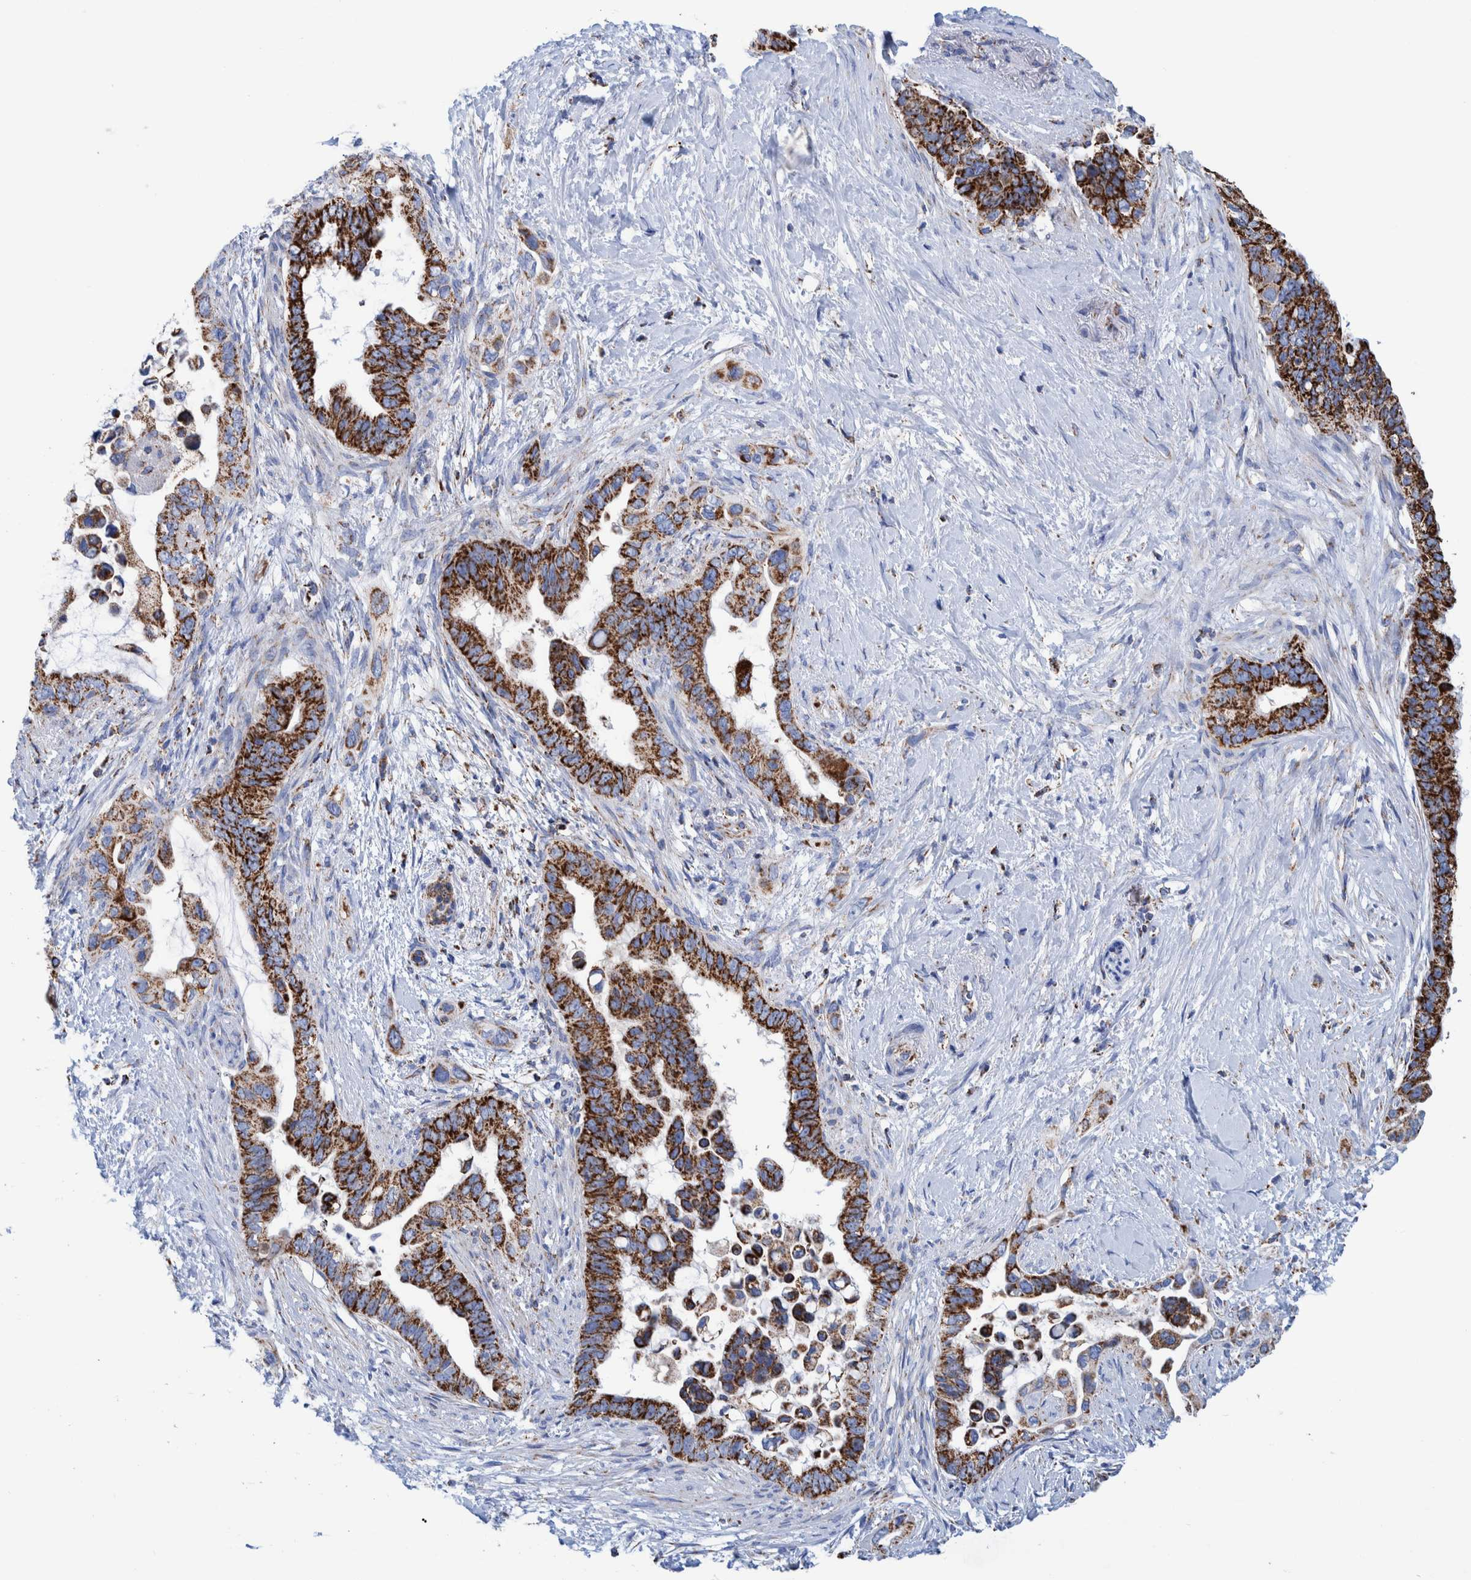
{"staining": {"intensity": "strong", "quantity": ">75%", "location": "cytoplasmic/membranous"}, "tissue": "pancreatic cancer", "cell_type": "Tumor cells", "image_type": "cancer", "snomed": [{"axis": "morphology", "description": "Adenocarcinoma, NOS"}, {"axis": "topography", "description": "Pancreas"}], "caption": "This is an image of IHC staining of pancreatic adenocarcinoma, which shows strong expression in the cytoplasmic/membranous of tumor cells.", "gene": "DECR1", "patient": {"sex": "female", "age": 56}}